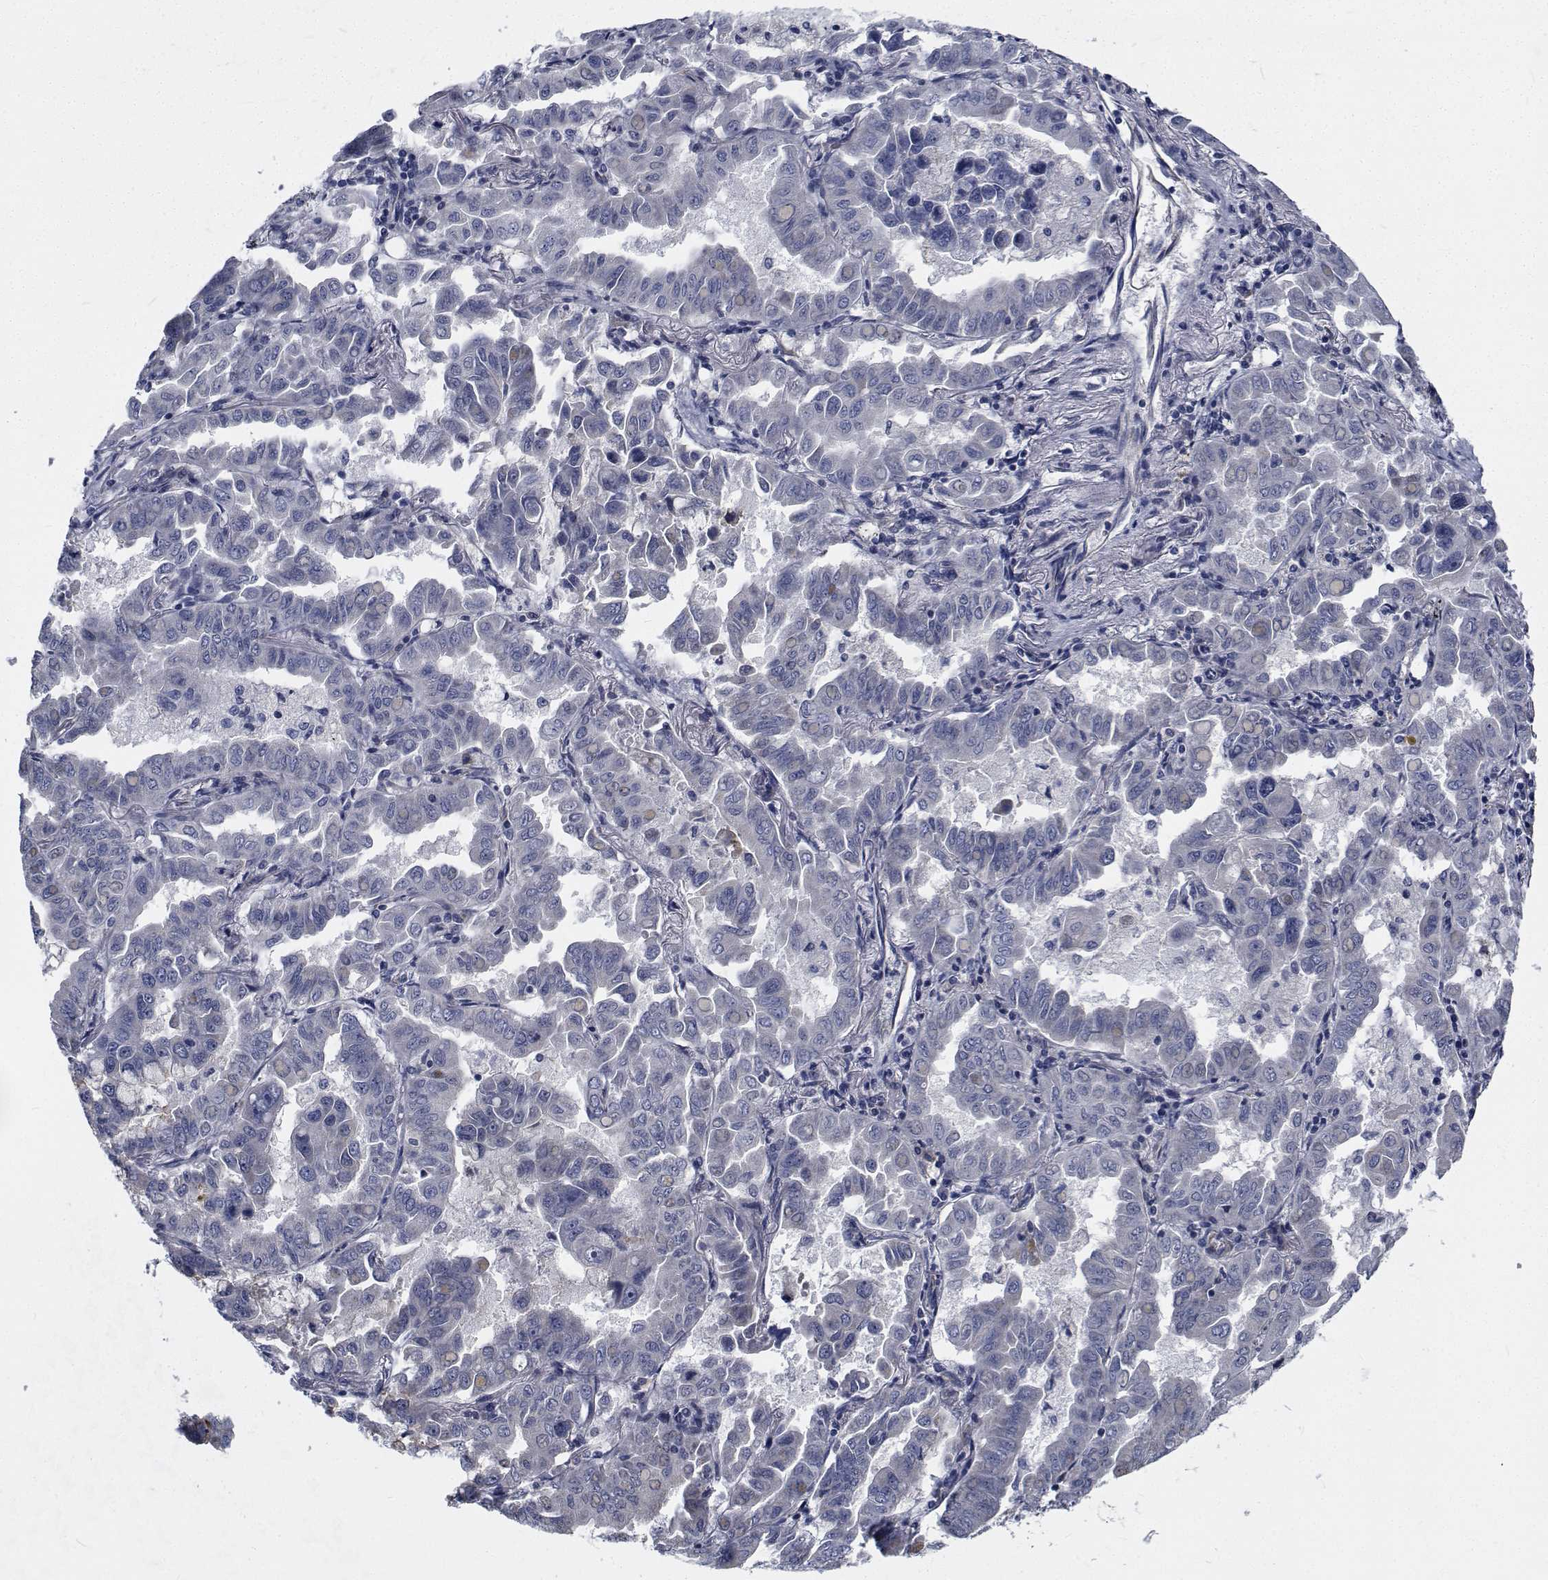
{"staining": {"intensity": "negative", "quantity": "none", "location": "none"}, "tissue": "lung cancer", "cell_type": "Tumor cells", "image_type": "cancer", "snomed": [{"axis": "morphology", "description": "Adenocarcinoma, NOS"}, {"axis": "topography", "description": "Lung"}], "caption": "An immunohistochemistry (IHC) image of adenocarcinoma (lung) is shown. There is no staining in tumor cells of adenocarcinoma (lung).", "gene": "TTBK1", "patient": {"sex": "male", "age": 64}}